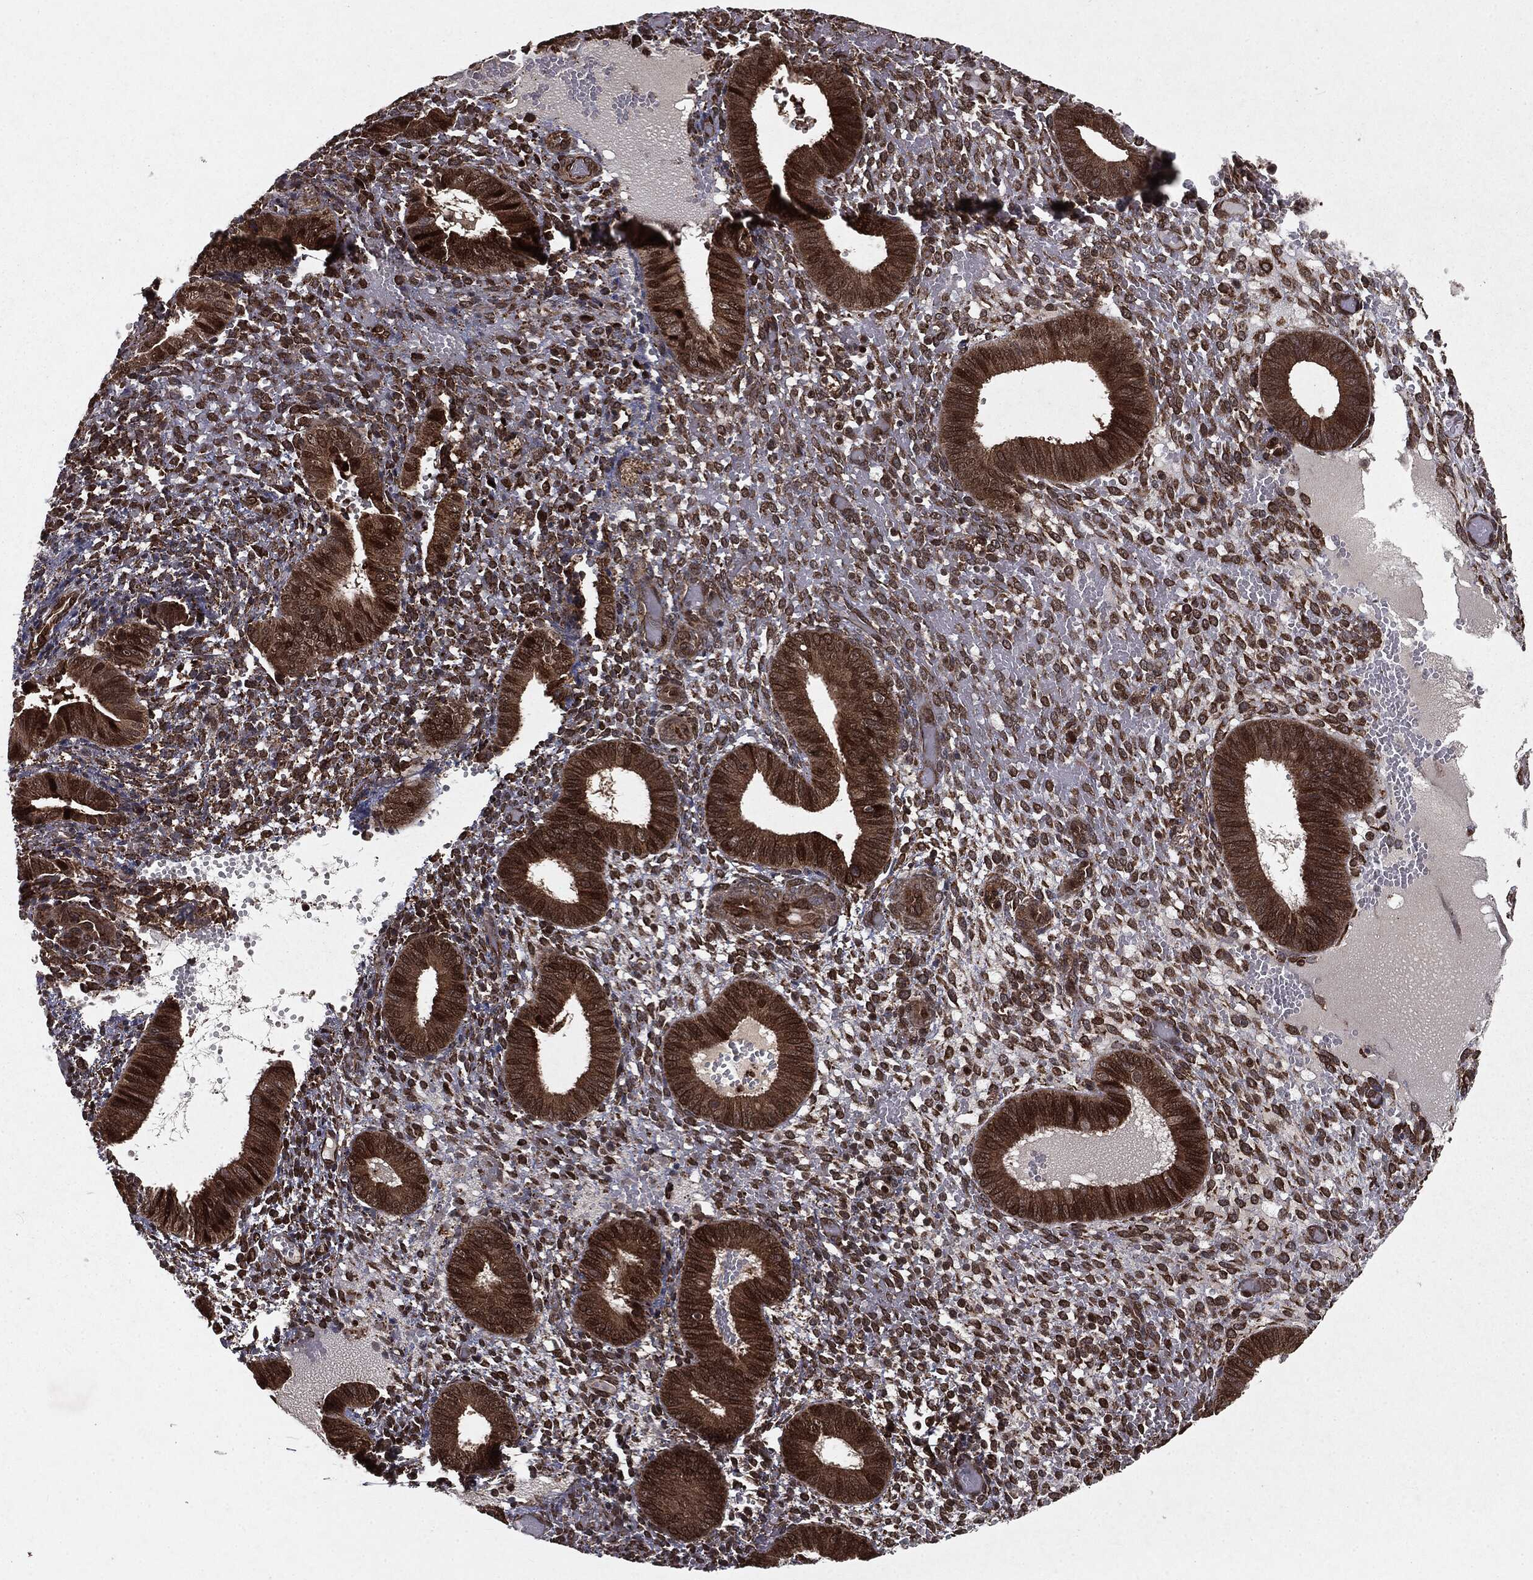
{"staining": {"intensity": "moderate", "quantity": ">75%", "location": "nuclear"}, "tissue": "endometrium", "cell_type": "Cells in endometrial stroma", "image_type": "normal", "snomed": [{"axis": "morphology", "description": "Normal tissue, NOS"}, {"axis": "topography", "description": "Endometrium"}], "caption": "IHC of normal human endometrium exhibits medium levels of moderate nuclear expression in about >75% of cells in endometrial stroma. (DAB IHC, brown staining for protein, blue staining for nuclei).", "gene": "RANBP9", "patient": {"sex": "female", "age": 42}}